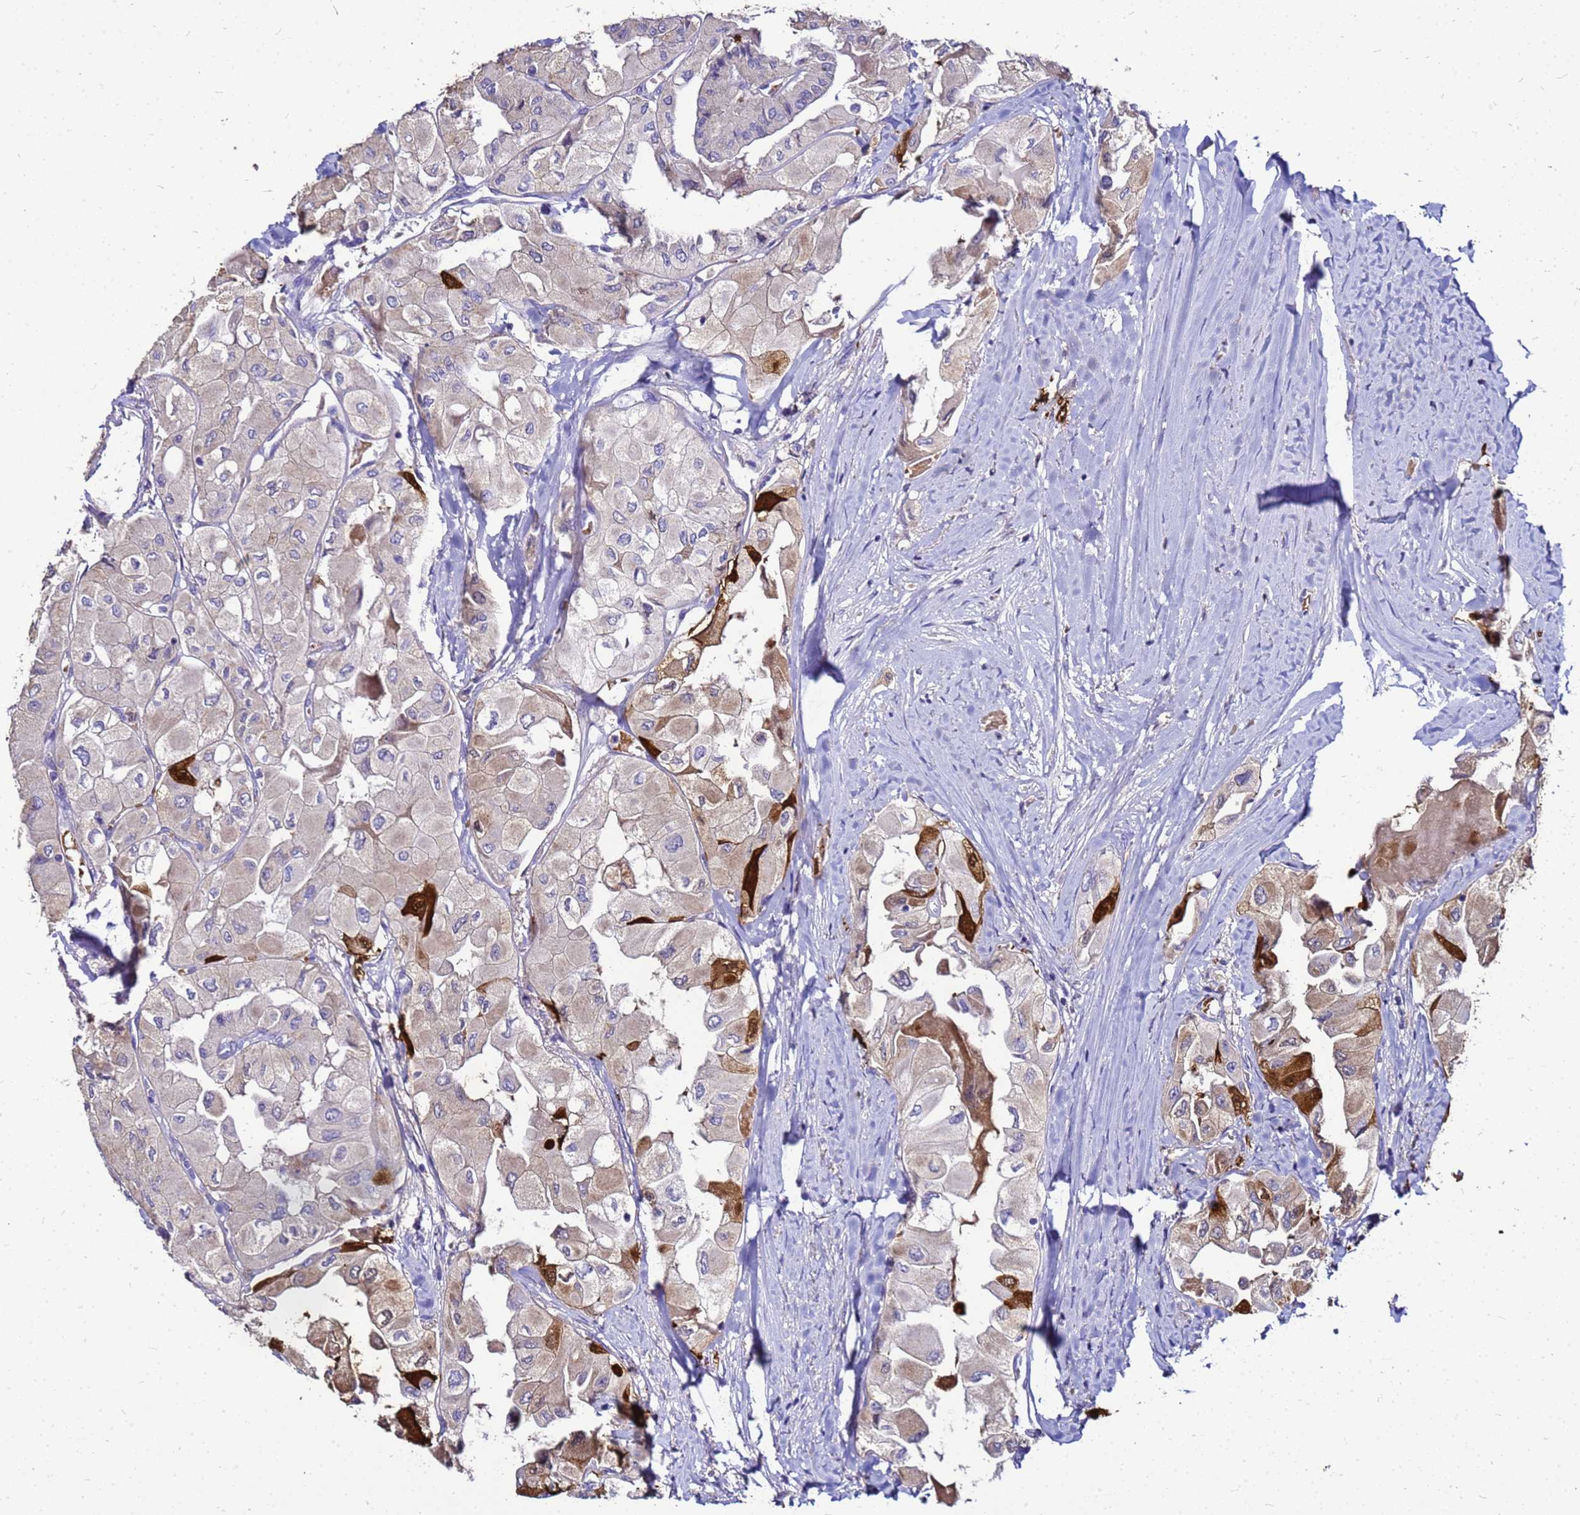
{"staining": {"intensity": "strong", "quantity": "<25%", "location": "cytoplasmic/membranous,nuclear"}, "tissue": "thyroid cancer", "cell_type": "Tumor cells", "image_type": "cancer", "snomed": [{"axis": "morphology", "description": "Normal tissue, NOS"}, {"axis": "morphology", "description": "Papillary adenocarcinoma, NOS"}, {"axis": "topography", "description": "Thyroid gland"}], "caption": "Thyroid cancer (papillary adenocarcinoma) stained for a protein demonstrates strong cytoplasmic/membranous and nuclear positivity in tumor cells.", "gene": "S100A2", "patient": {"sex": "female", "age": 59}}